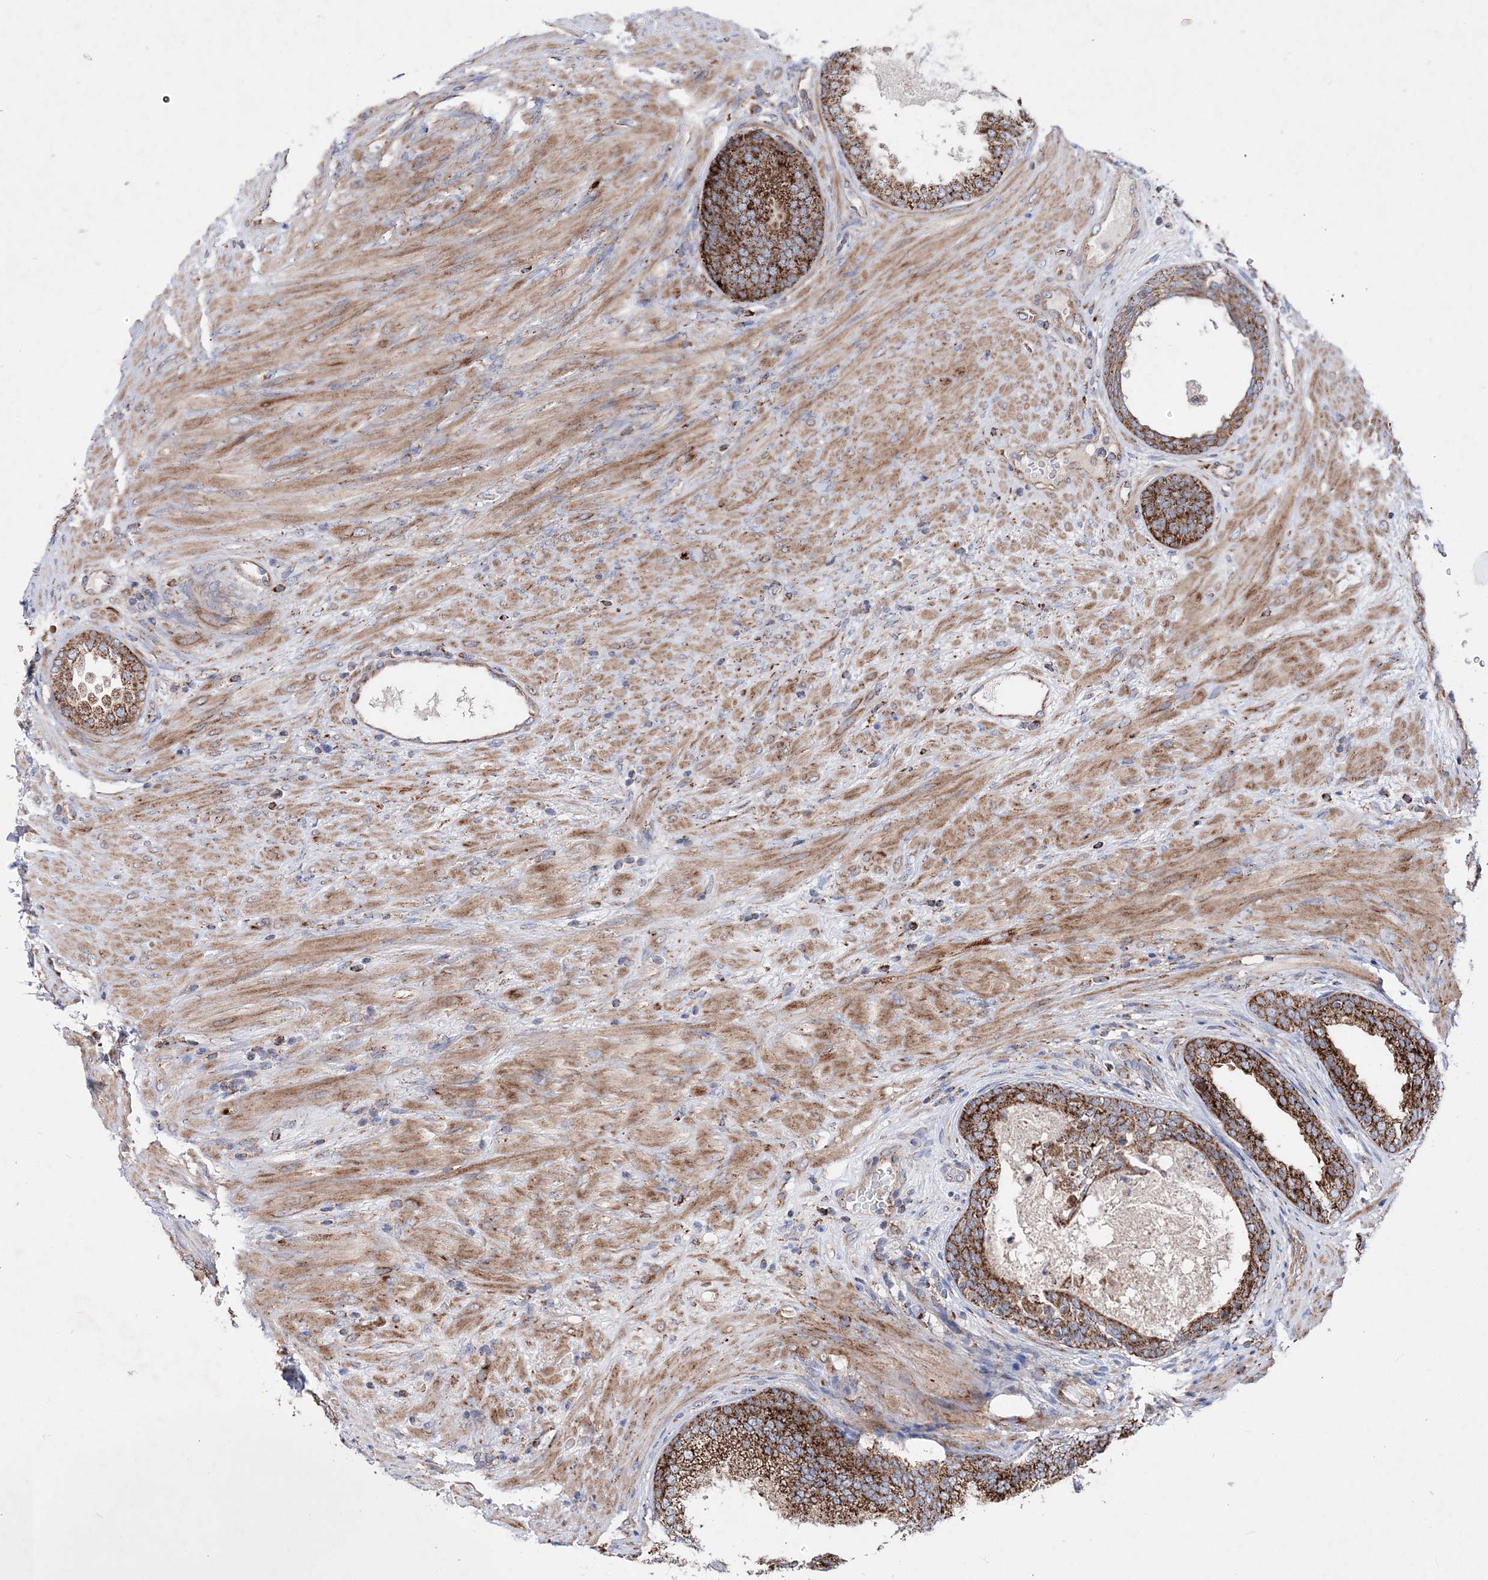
{"staining": {"intensity": "strong", "quantity": ">75%", "location": "cytoplasmic/membranous"}, "tissue": "prostate", "cell_type": "Glandular cells", "image_type": "normal", "snomed": [{"axis": "morphology", "description": "Normal tissue, NOS"}, {"axis": "topography", "description": "Prostate"}], "caption": "A high-resolution histopathology image shows immunohistochemistry staining of normal prostate, which exhibits strong cytoplasmic/membranous expression in approximately >75% of glandular cells.", "gene": "NGLY1", "patient": {"sex": "male", "age": 76}}